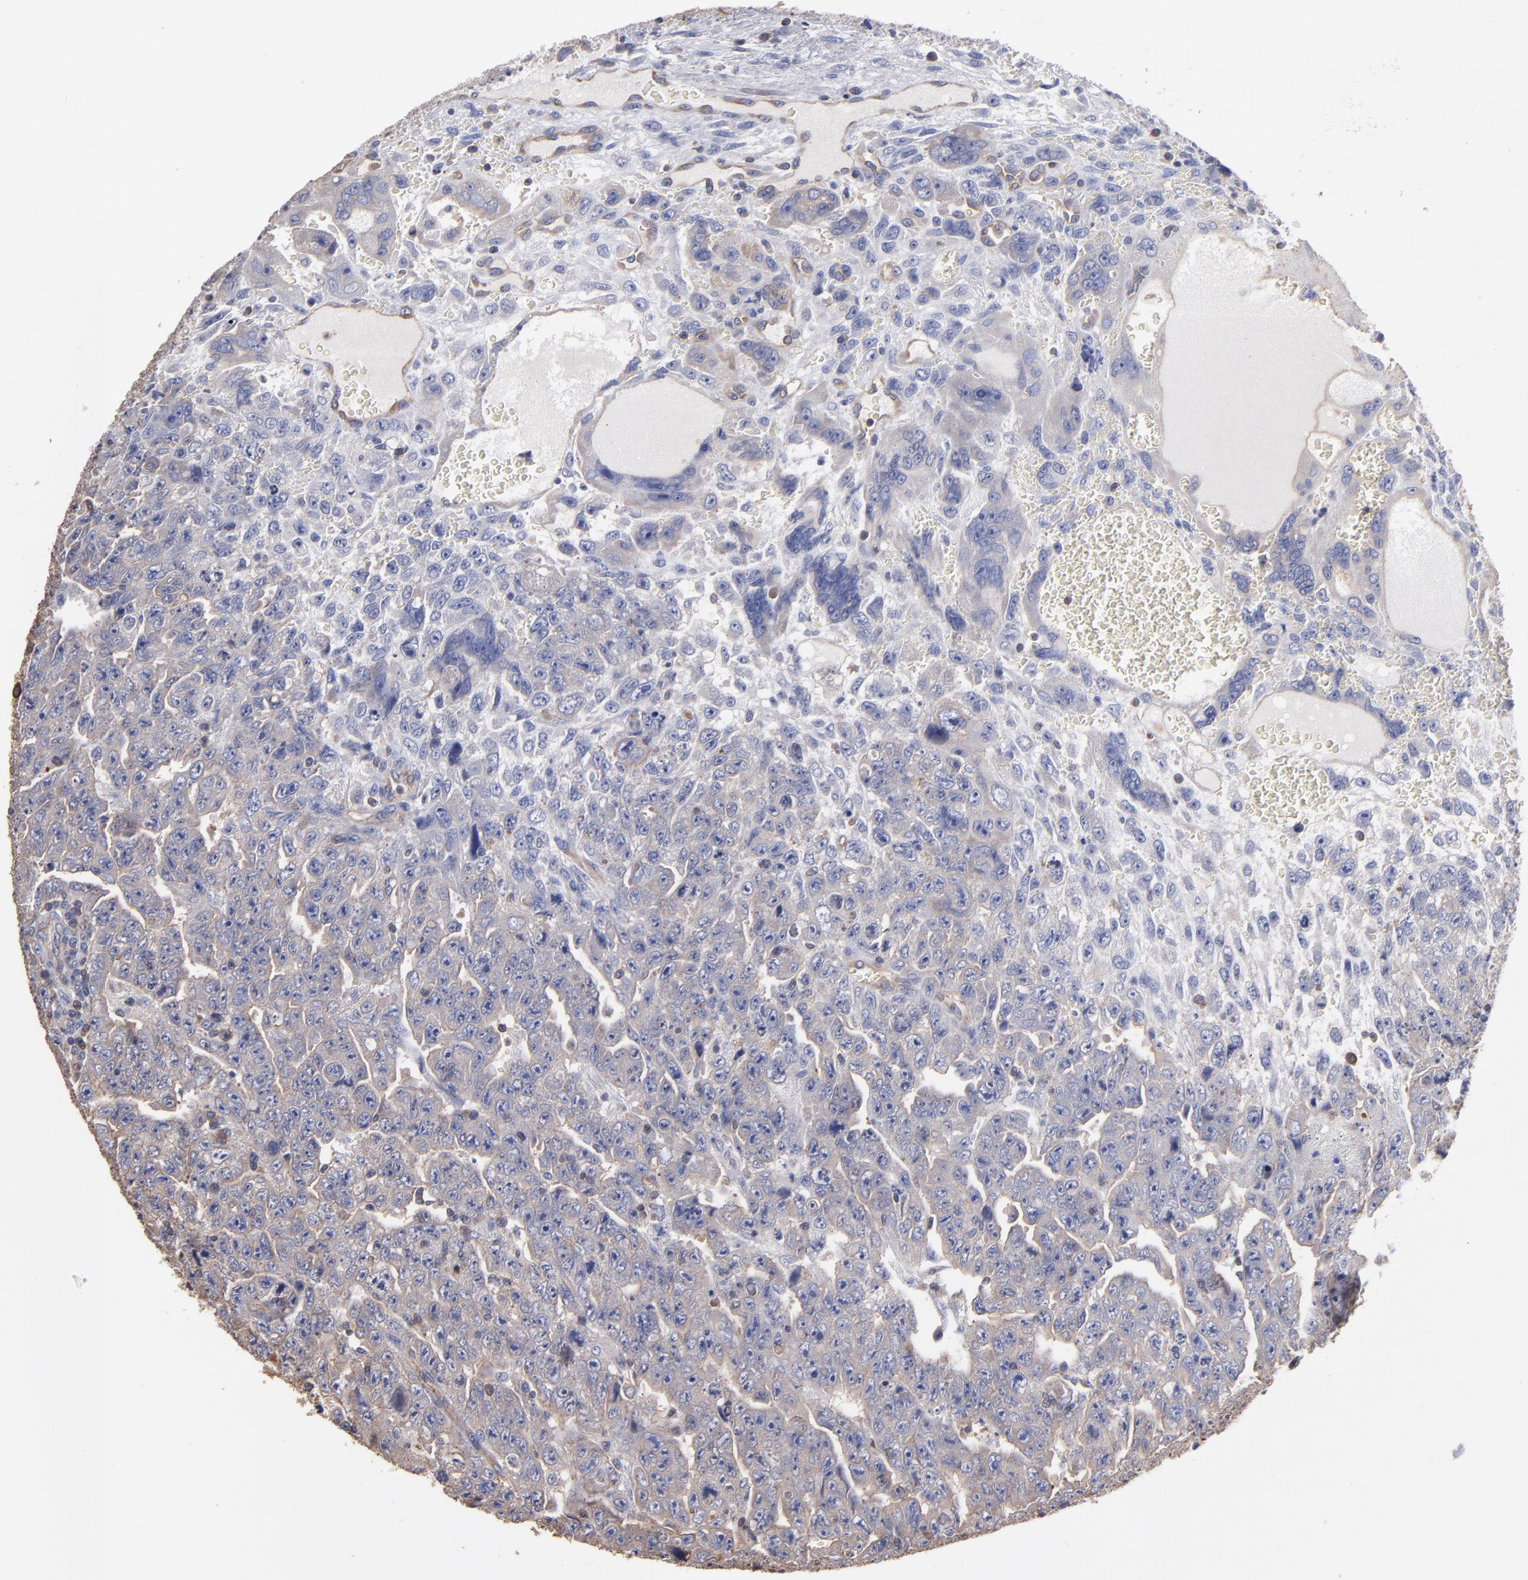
{"staining": {"intensity": "weak", "quantity": "25%-75%", "location": "cytoplasmic/membranous"}, "tissue": "testis cancer", "cell_type": "Tumor cells", "image_type": "cancer", "snomed": [{"axis": "morphology", "description": "Carcinoma, Embryonal, NOS"}, {"axis": "topography", "description": "Testis"}], "caption": "Protein staining demonstrates weak cytoplasmic/membranous expression in approximately 25%-75% of tumor cells in testis cancer.", "gene": "ESYT2", "patient": {"sex": "male", "age": 28}}